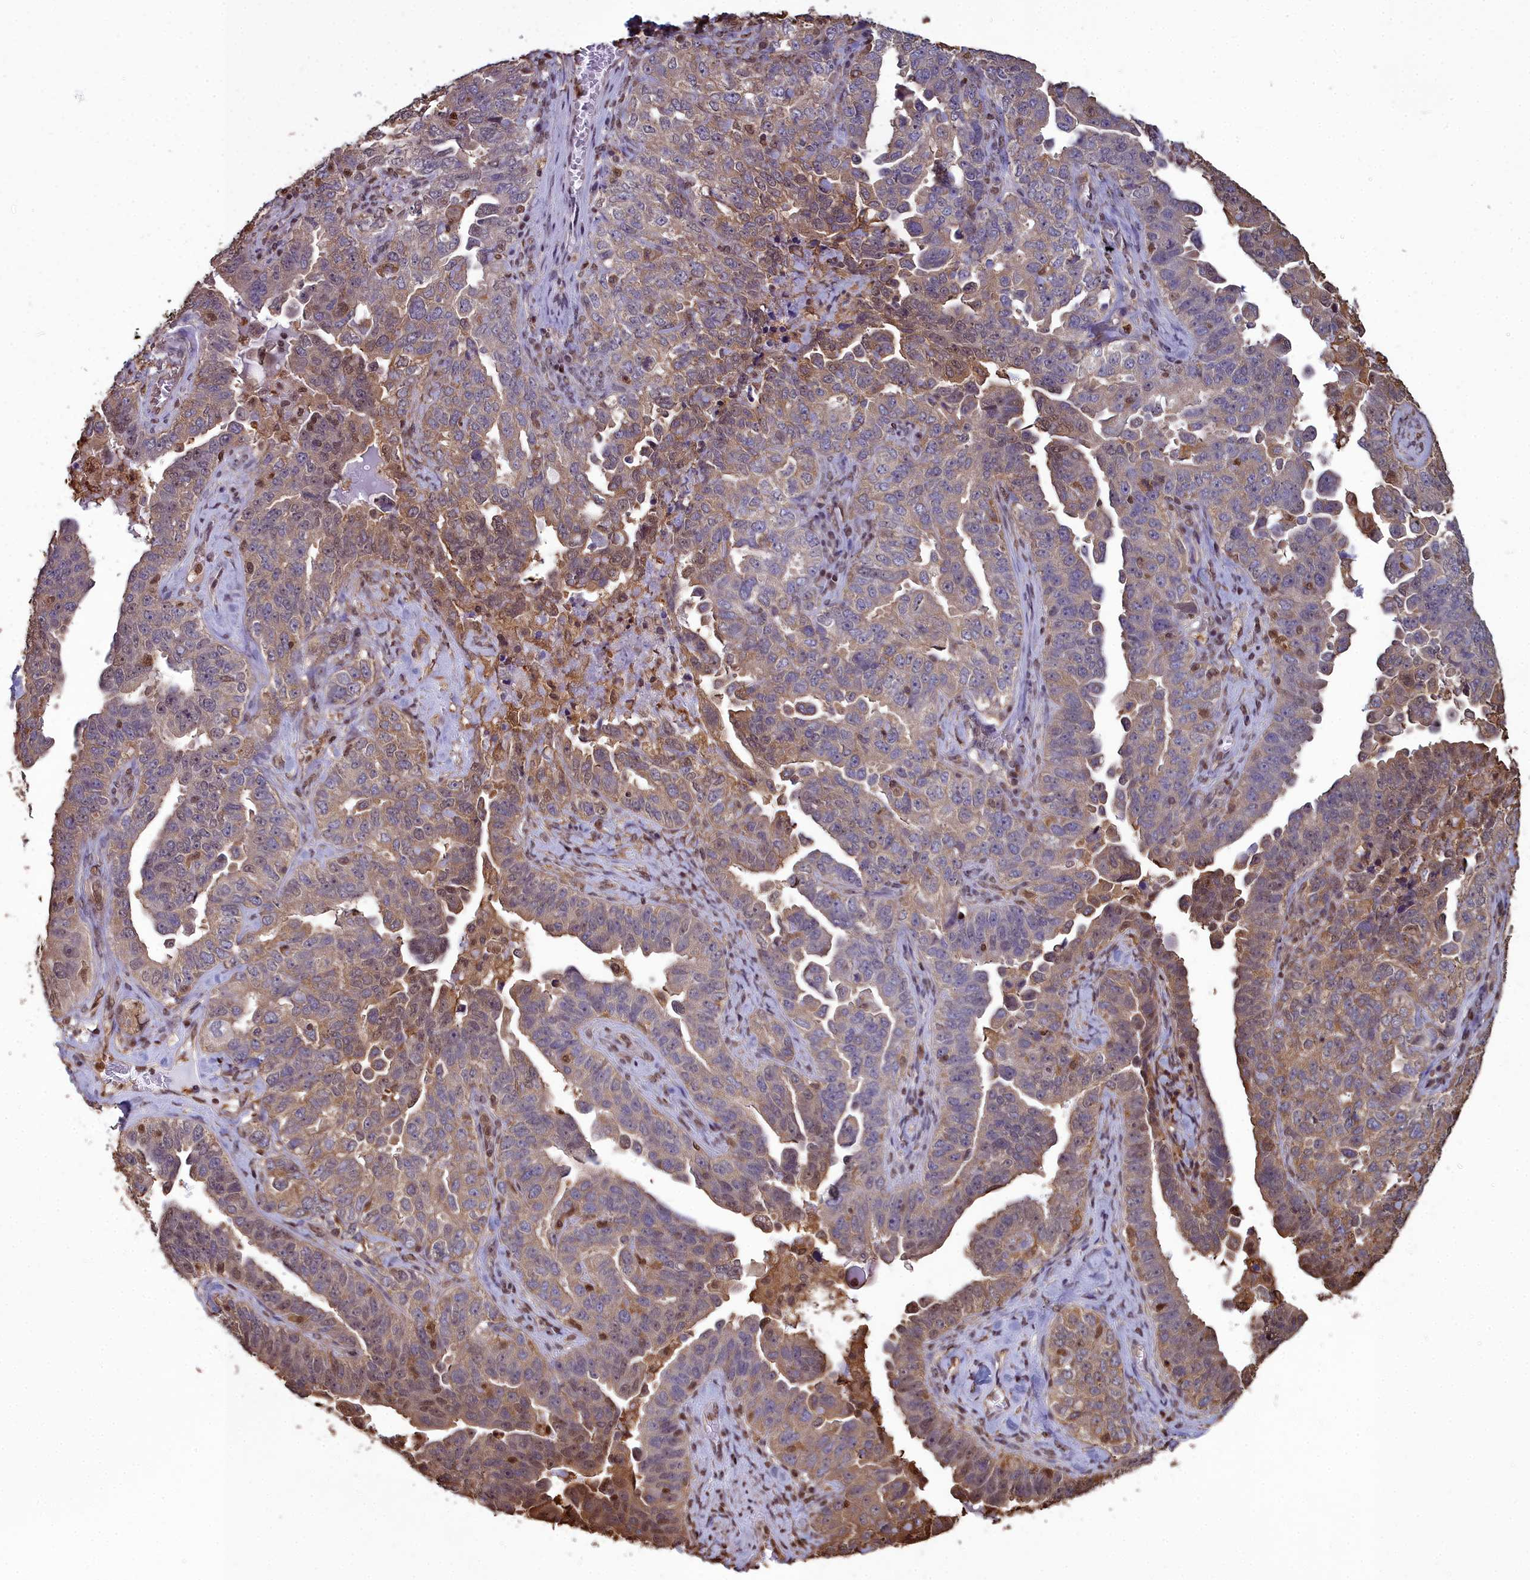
{"staining": {"intensity": "moderate", "quantity": ">75%", "location": "cytoplasmic/membranous"}, "tissue": "ovarian cancer", "cell_type": "Tumor cells", "image_type": "cancer", "snomed": [{"axis": "morphology", "description": "Carcinoma, endometroid"}, {"axis": "topography", "description": "Ovary"}], "caption": "Ovarian cancer tissue displays moderate cytoplasmic/membranous positivity in about >75% of tumor cells", "gene": "GAPDH", "patient": {"sex": "female", "age": 62}}